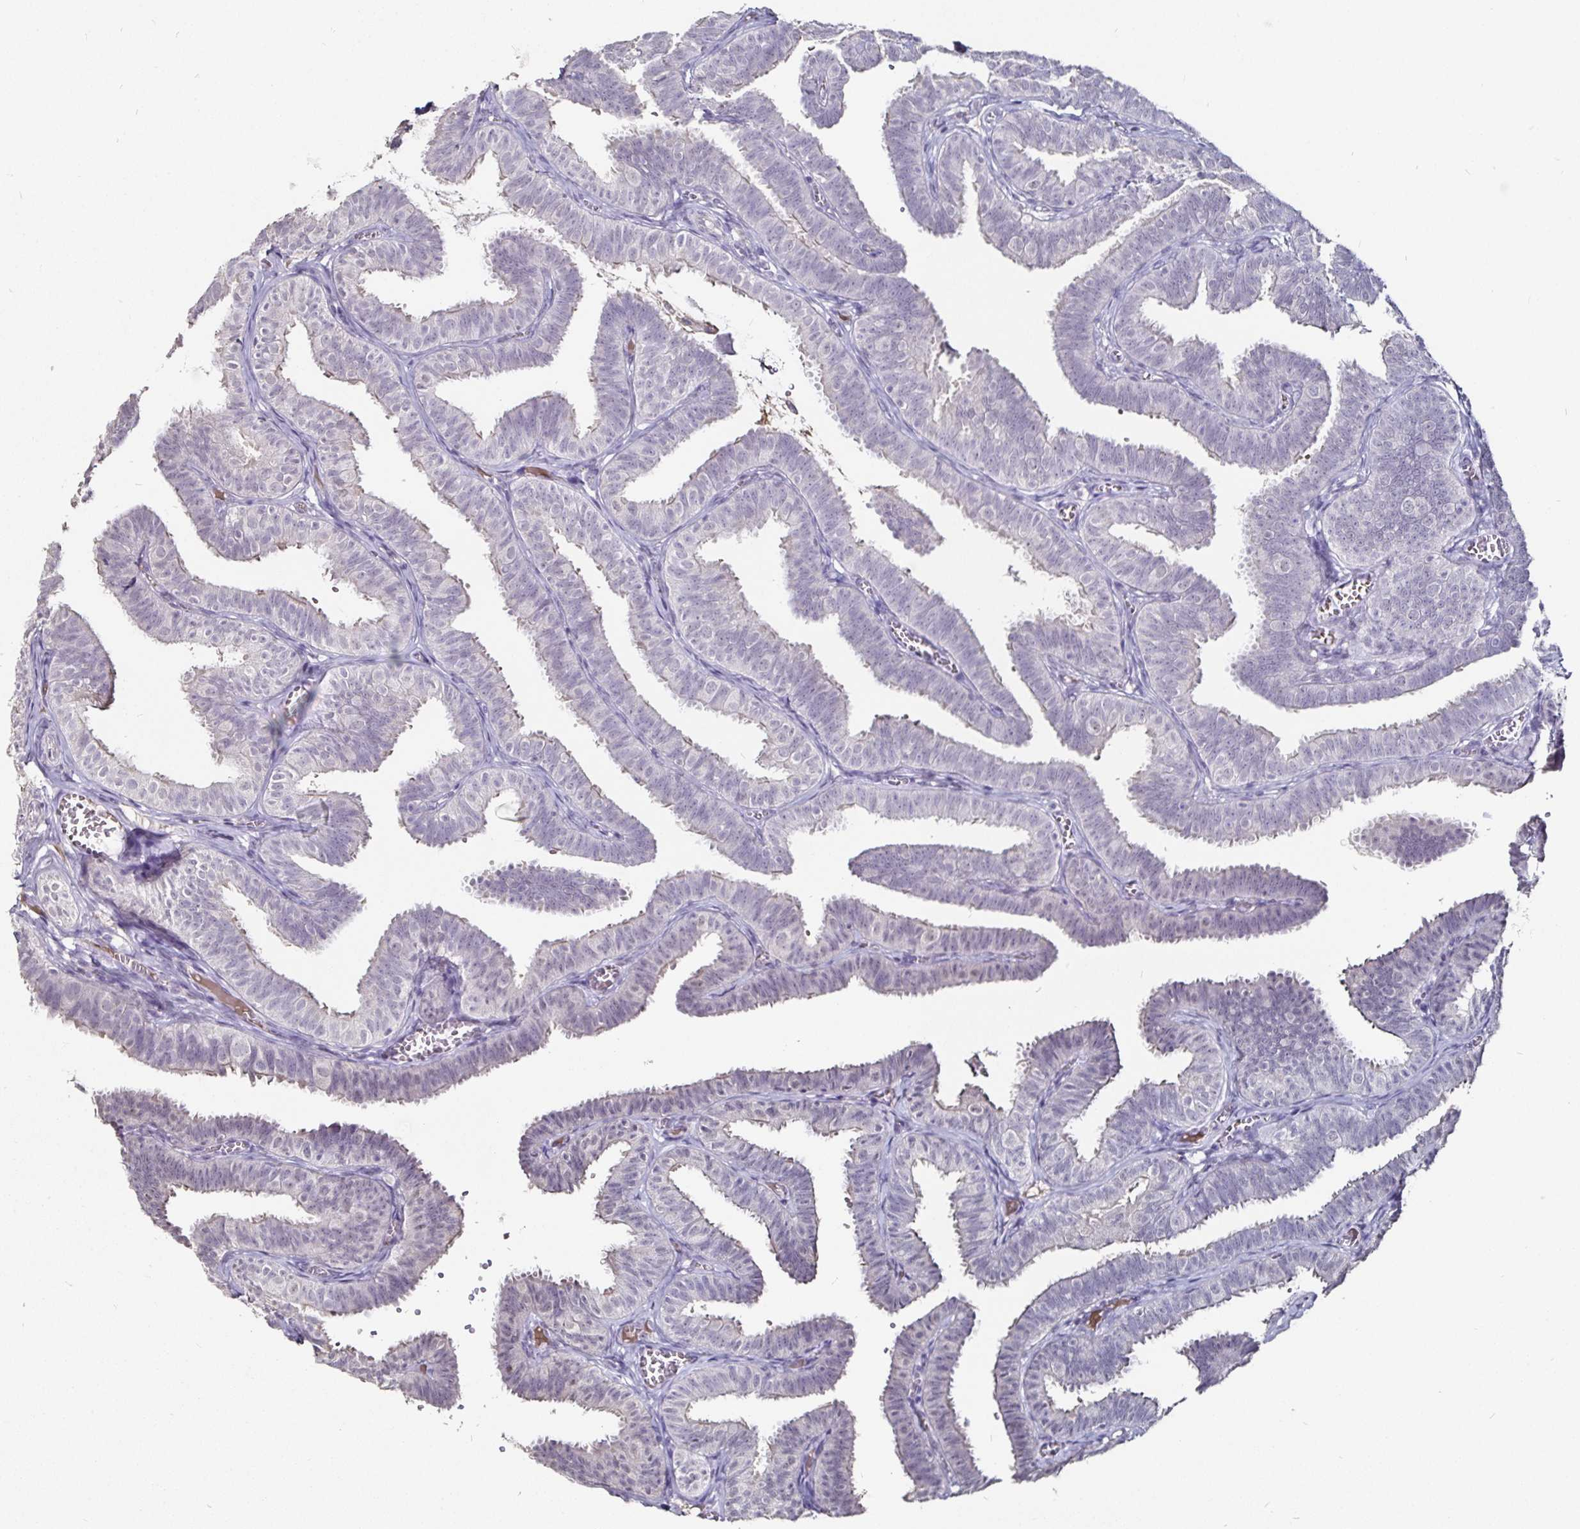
{"staining": {"intensity": "negative", "quantity": "none", "location": "none"}, "tissue": "fallopian tube", "cell_type": "Glandular cells", "image_type": "normal", "snomed": [{"axis": "morphology", "description": "Normal tissue, NOS"}, {"axis": "topography", "description": "Fallopian tube"}], "caption": "Human fallopian tube stained for a protein using immunohistochemistry (IHC) reveals no positivity in glandular cells.", "gene": "FAIM2", "patient": {"sex": "female", "age": 25}}